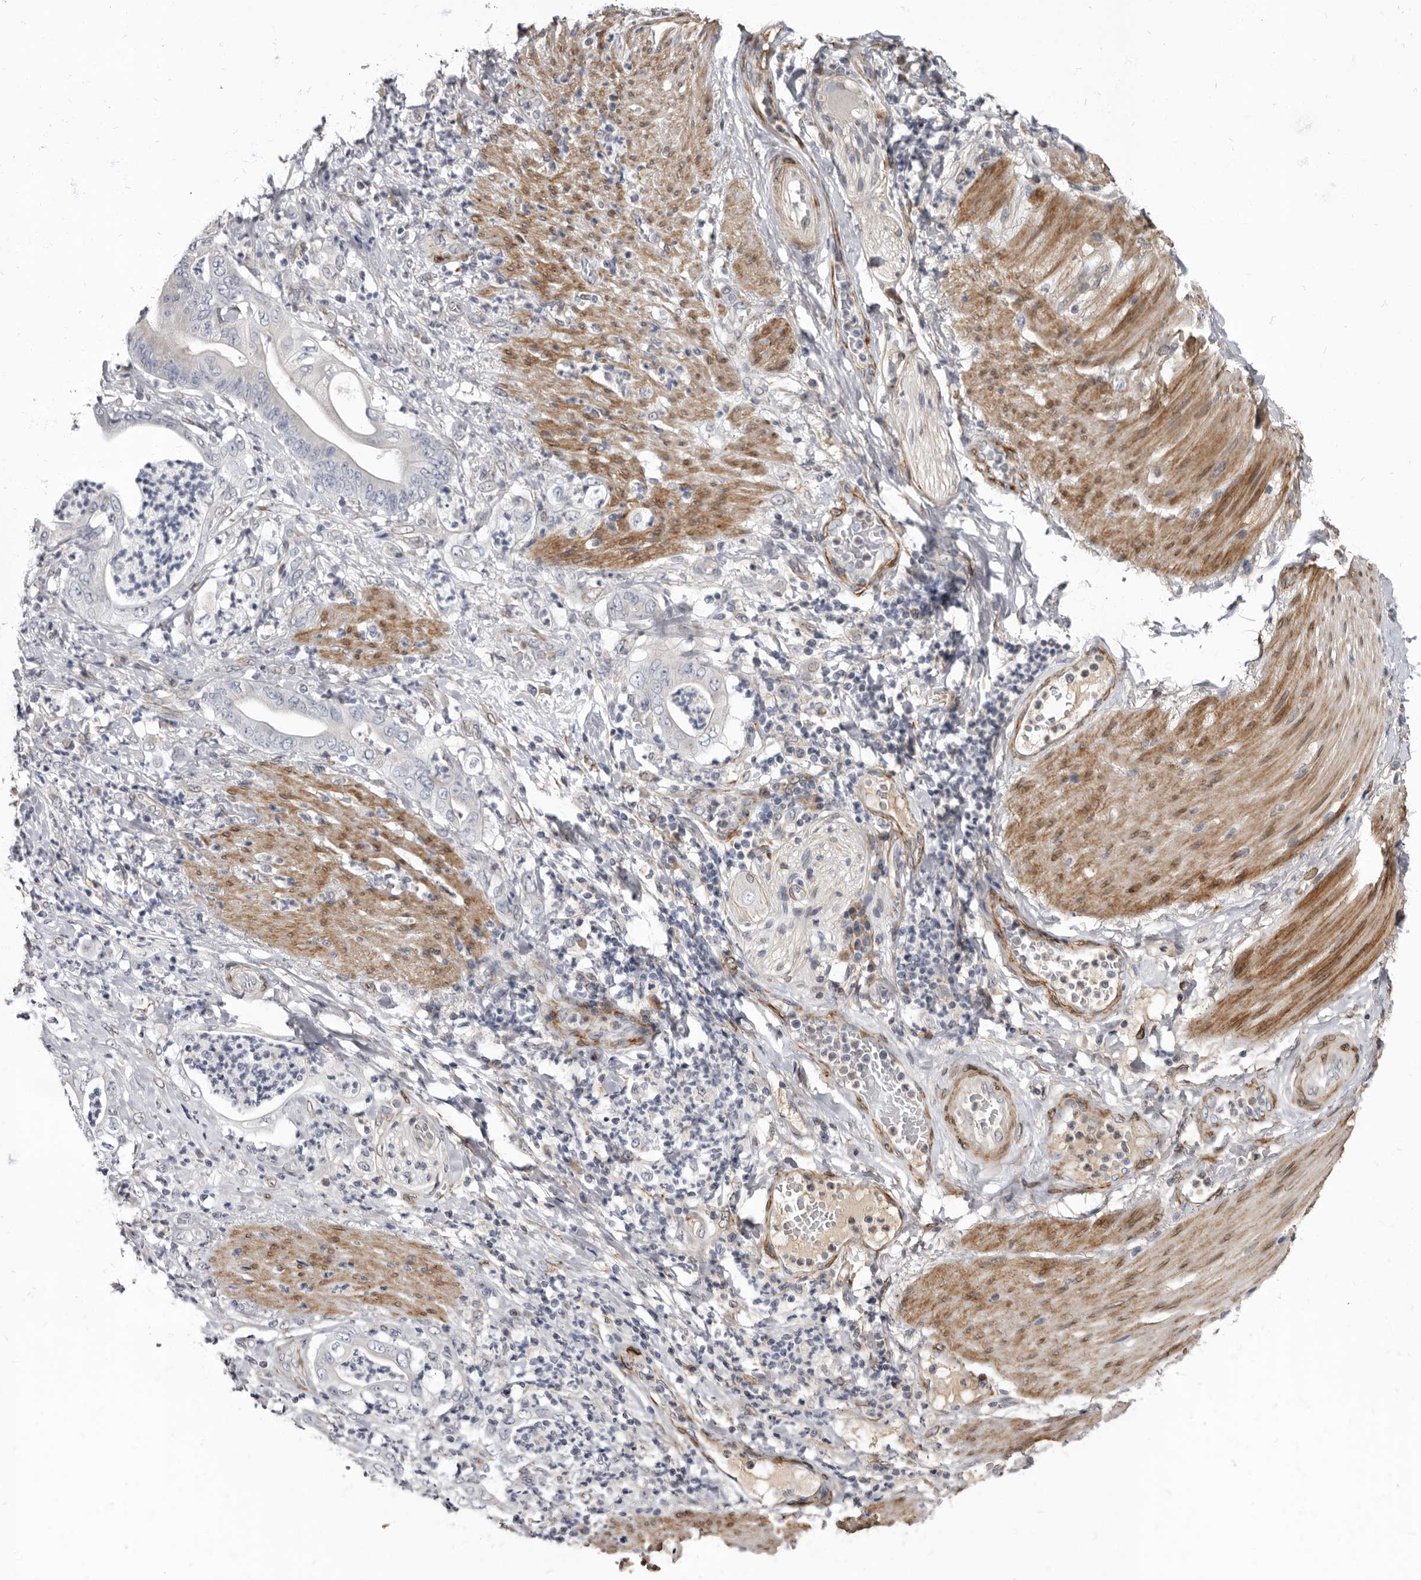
{"staining": {"intensity": "negative", "quantity": "none", "location": "none"}, "tissue": "stomach cancer", "cell_type": "Tumor cells", "image_type": "cancer", "snomed": [{"axis": "morphology", "description": "Adenocarcinoma, NOS"}, {"axis": "topography", "description": "Stomach"}], "caption": "The immunohistochemistry histopathology image has no significant staining in tumor cells of stomach cancer tissue. (IHC, brightfield microscopy, high magnification).", "gene": "MRGPRF", "patient": {"sex": "female", "age": 73}}